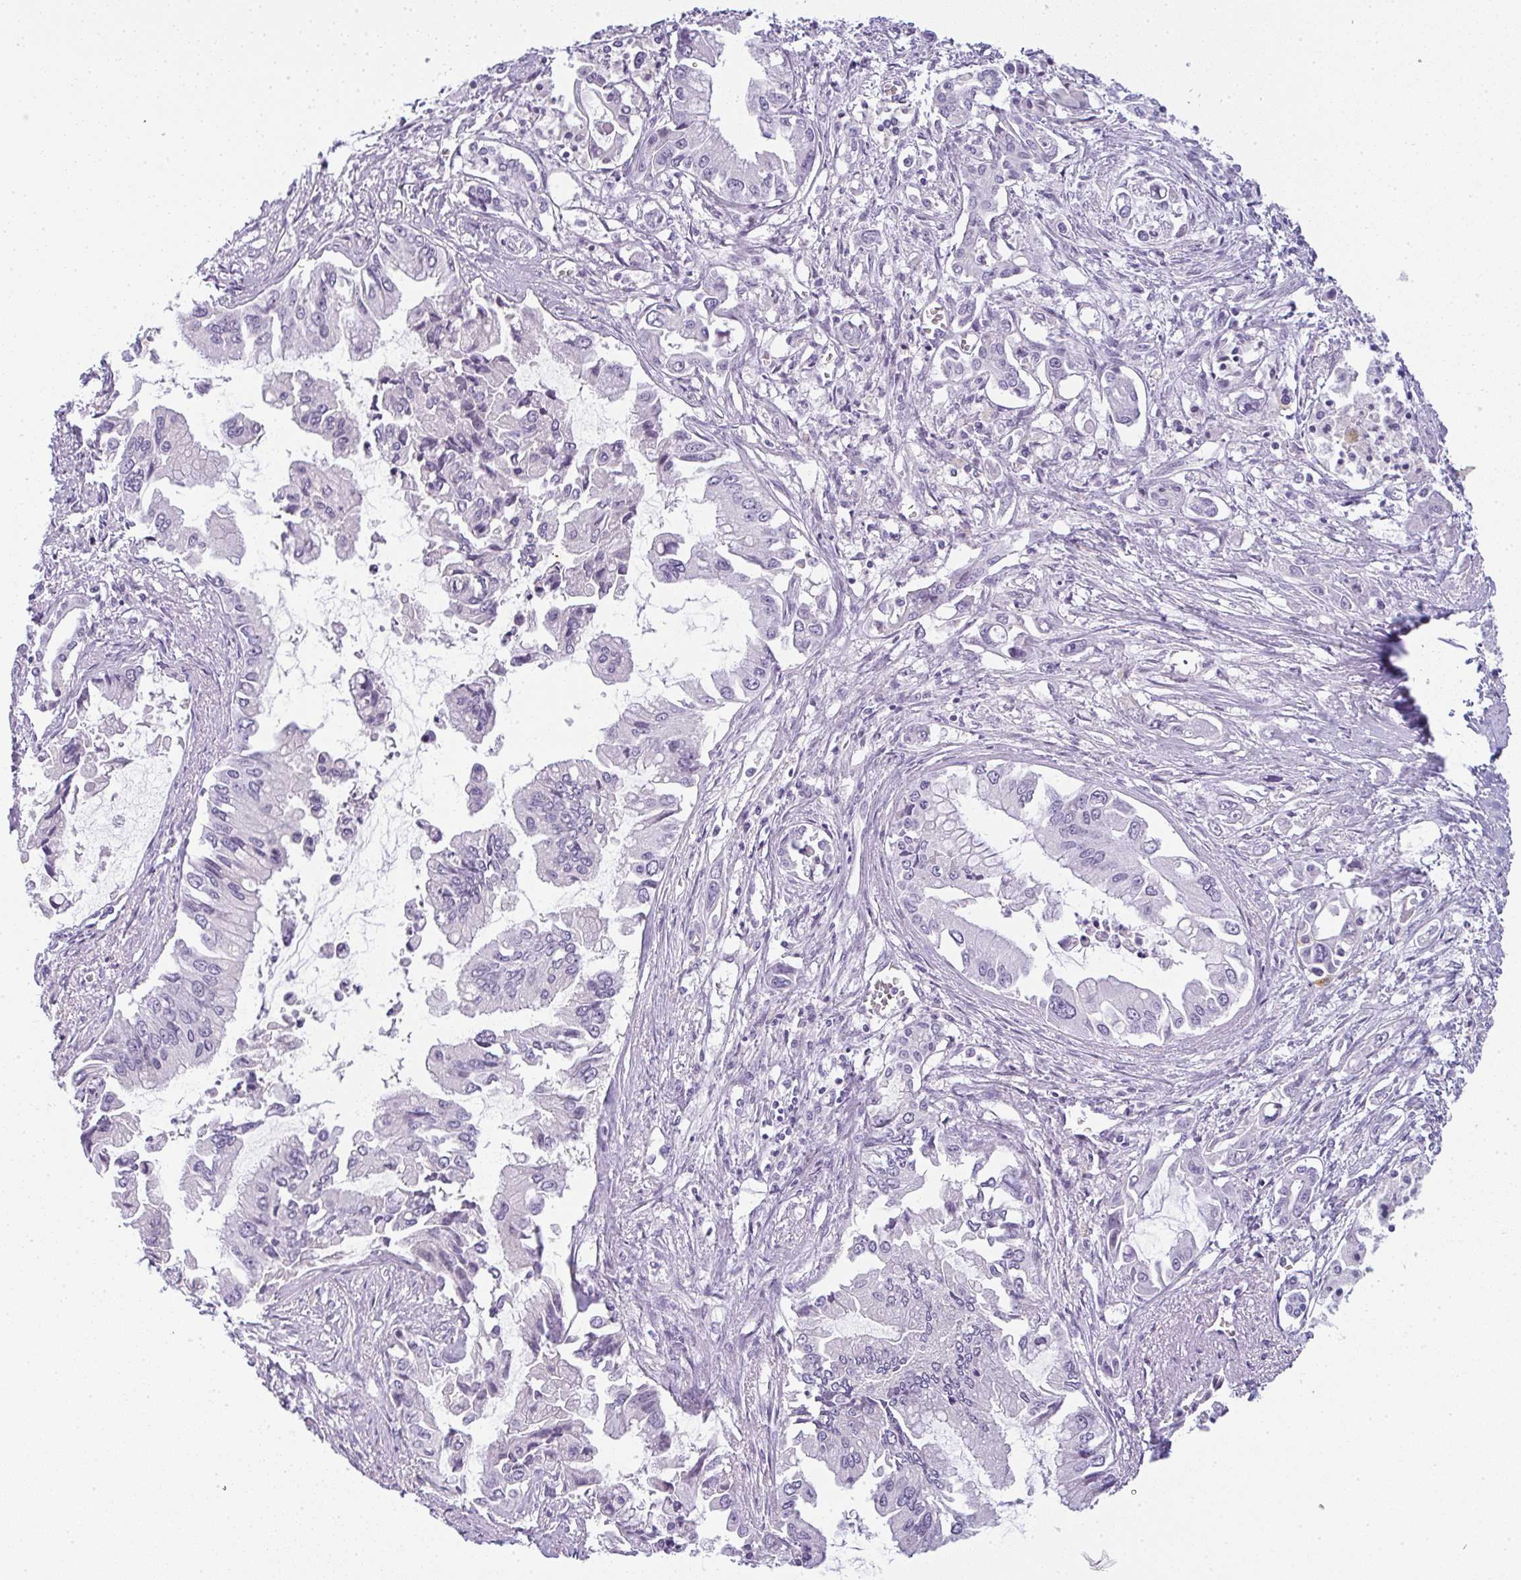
{"staining": {"intensity": "negative", "quantity": "none", "location": "none"}, "tissue": "pancreatic cancer", "cell_type": "Tumor cells", "image_type": "cancer", "snomed": [{"axis": "morphology", "description": "Adenocarcinoma, NOS"}, {"axis": "topography", "description": "Pancreas"}], "caption": "Pancreatic cancer was stained to show a protein in brown. There is no significant staining in tumor cells.", "gene": "LPAR4", "patient": {"sex": "male", "age": 84}}